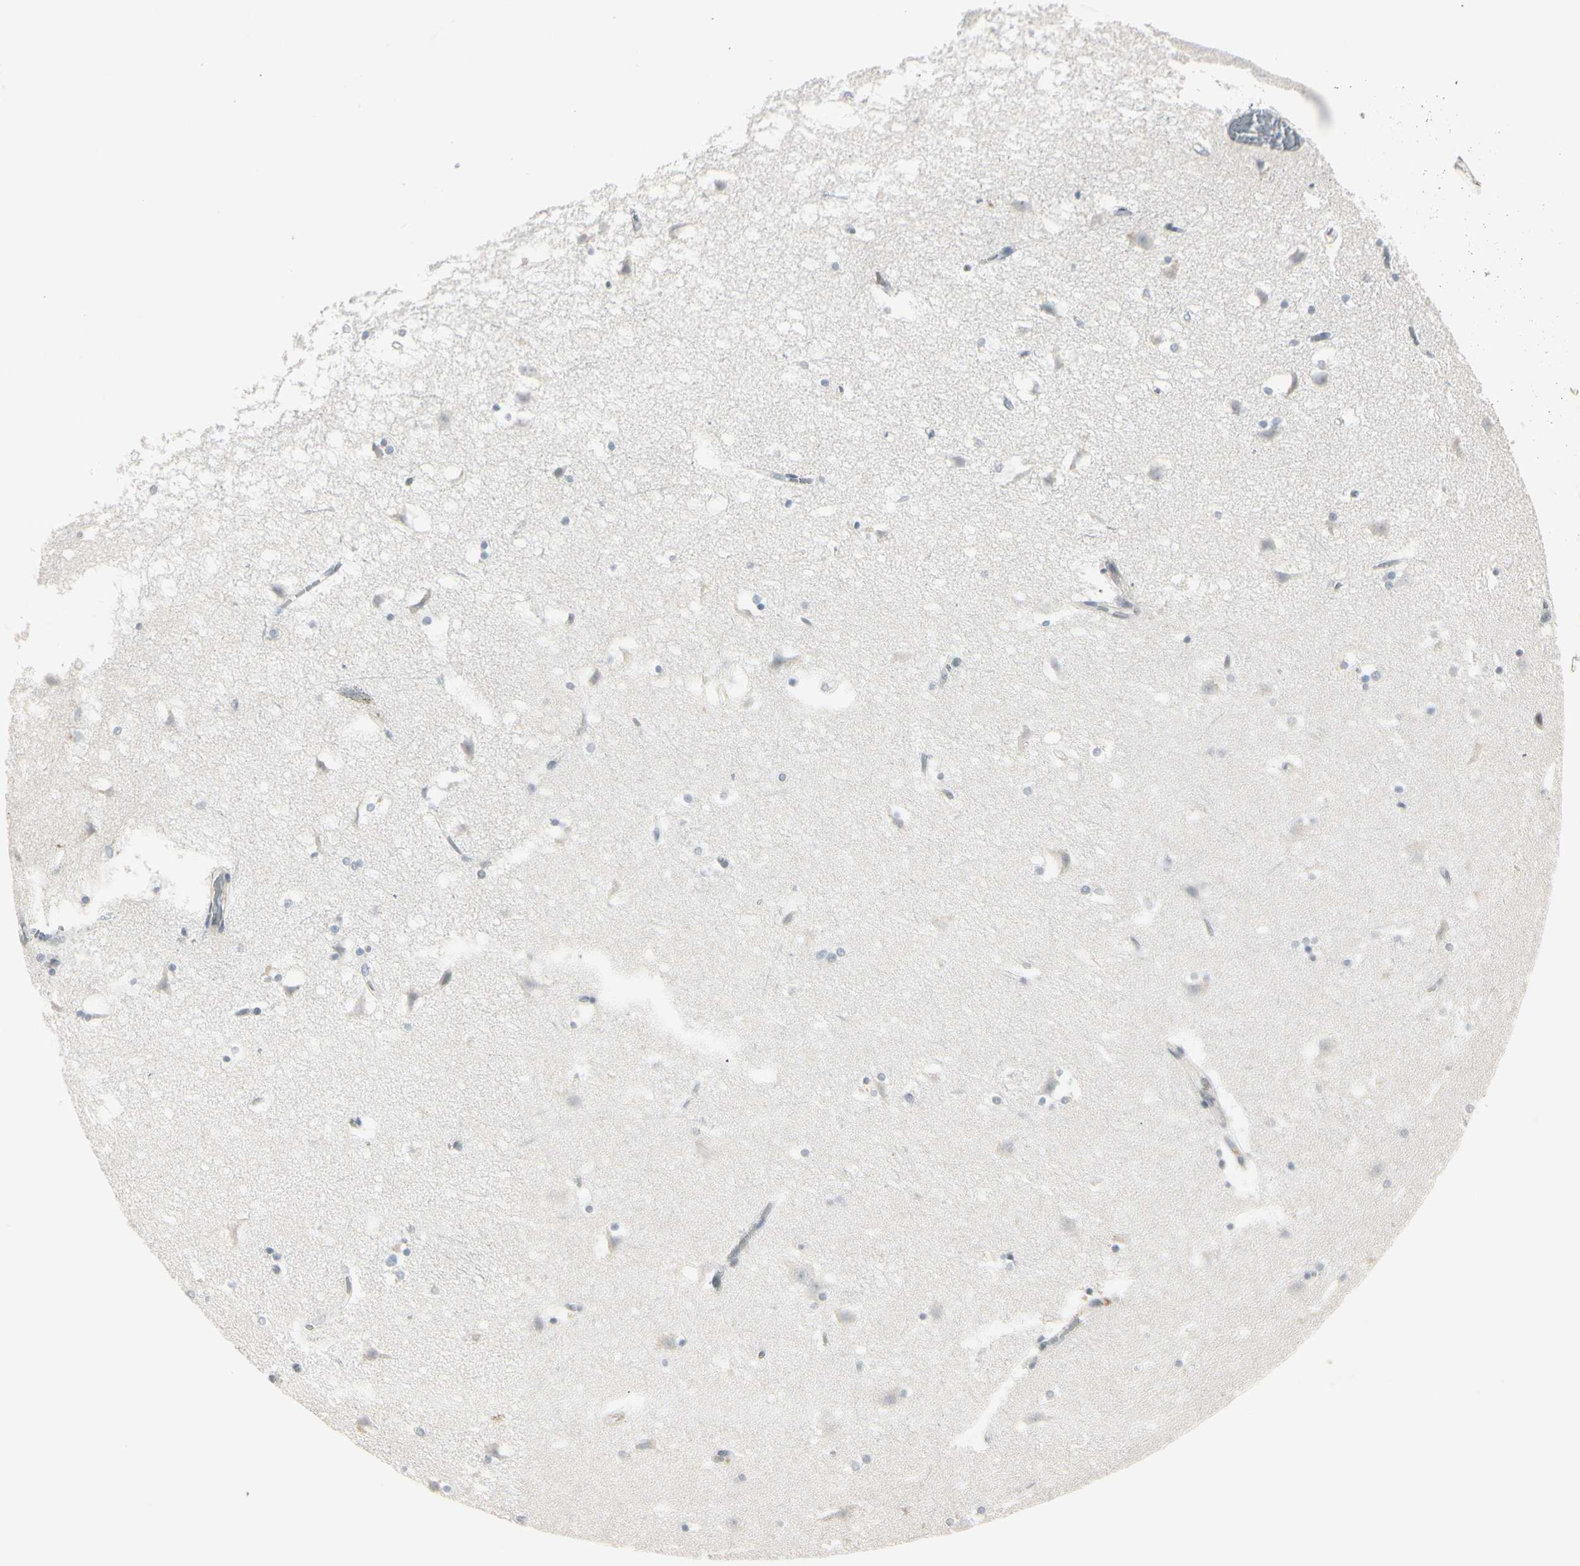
{"staining": {"intensity": "weak", "quantity": "25%-75%", "location": "cytoplasmic/membranous"}, "tissue": "caudate", "cell_type": "Glial cells", "image_type": "normal", "snomed": [{"axis": "morphology", "description": "Normal tissue, NOS"}, {"axis": "topography", "description": "Lateral ventricle wall"}], "caption": "There is low levels of weak cytoplasmic/membranous staining in glial cells of benign caudate, as demonstrated by immunohistochemical staining (brown color).", "gene": "DMPK", "patient": {"sex": "male", "age": 45}}